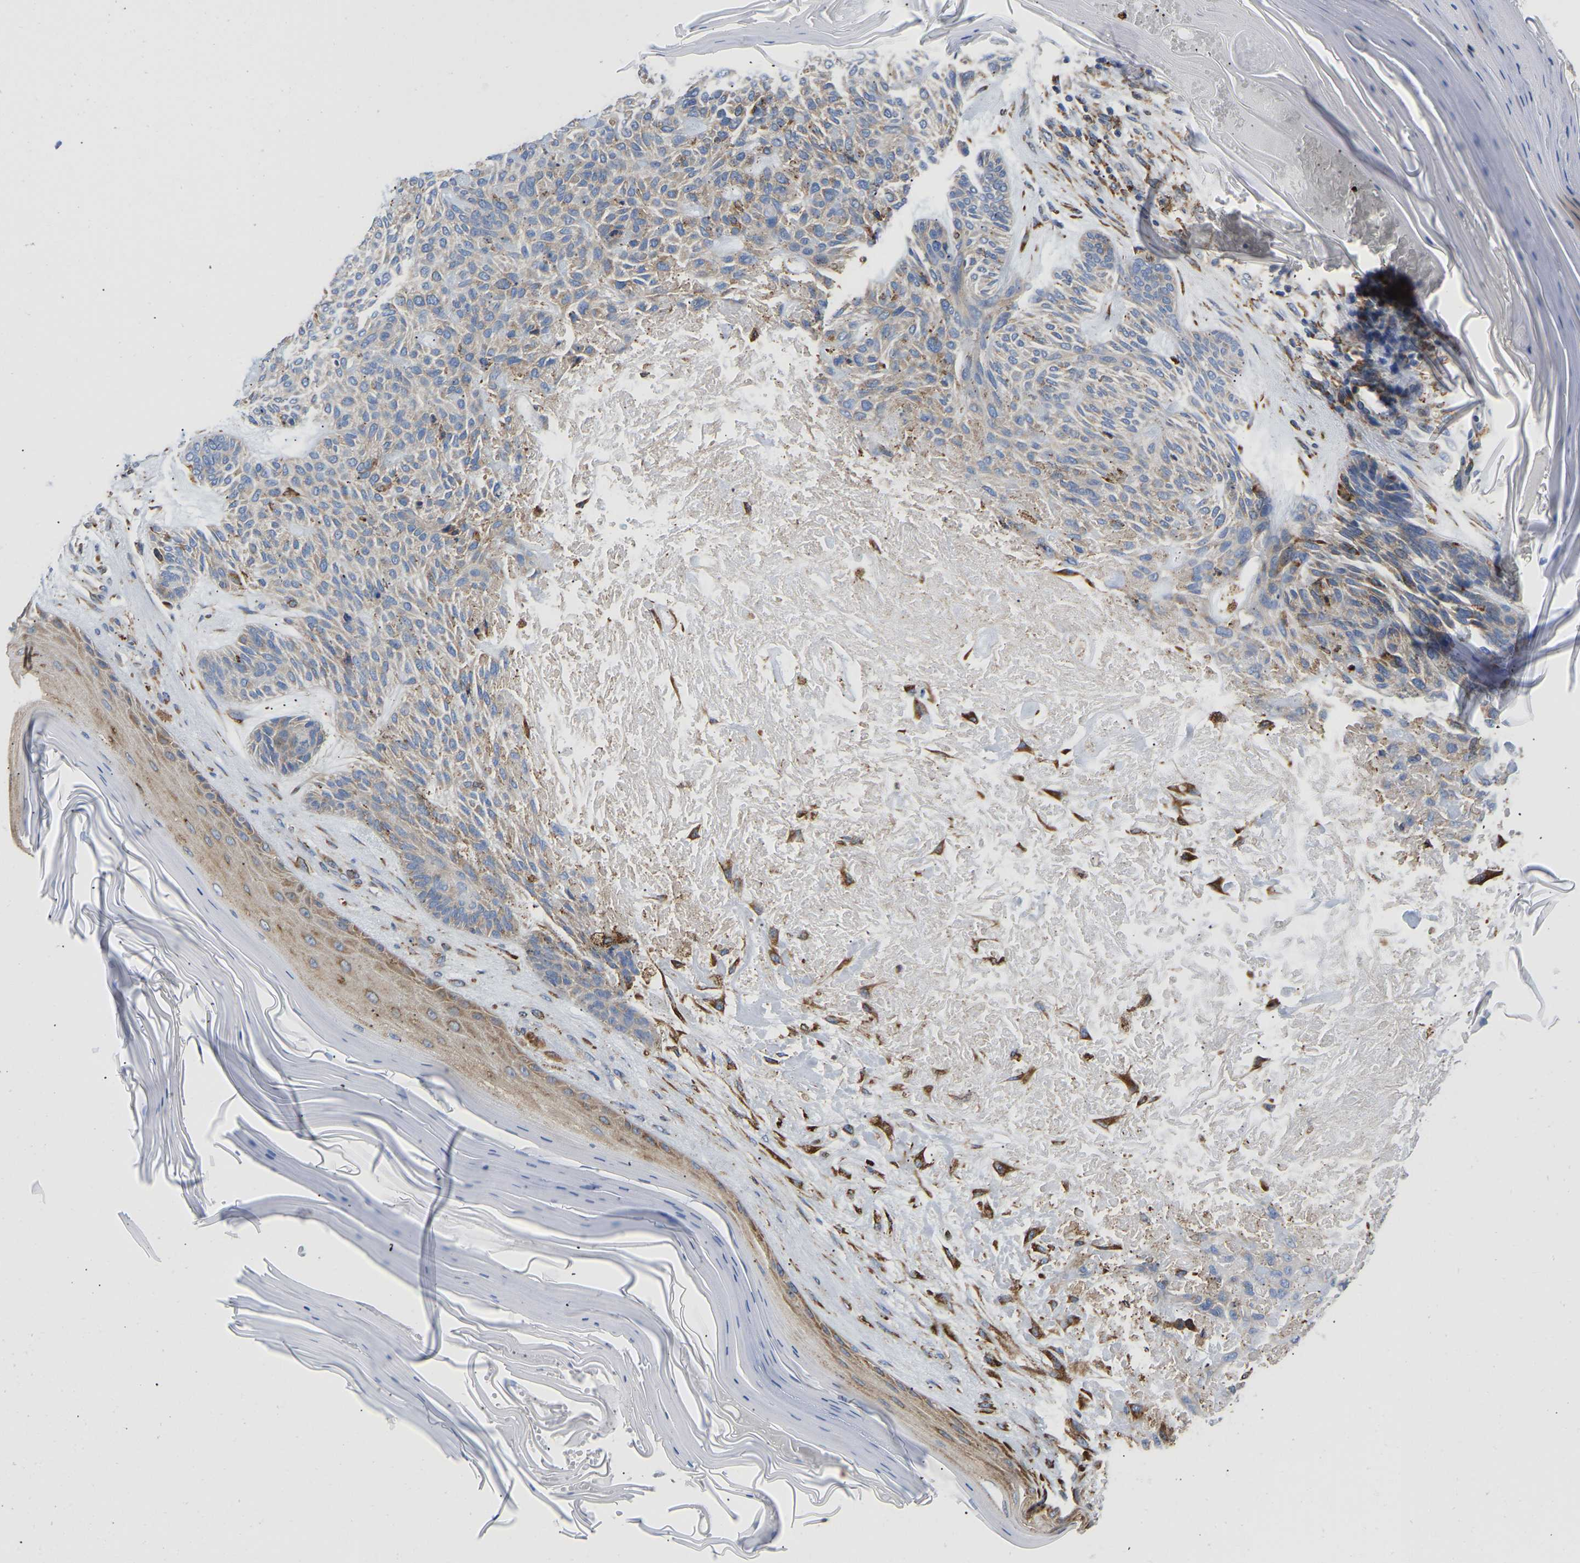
{"staining": {"intensity": "weak", "quantity": "<25%", "location": "cytoplasmic/membranous"}, "tissue": "skin cancer", "cell_type": "Tumor cells", "image_type": "cancer", "snomed": [{"axis": "morphology", "description": "Basal cell carcinoma"}, {"axis": "topography", "description": "Skin"}], "caption": "Histopathology image shows no significant protein expression in tumor cells of skin basal cell carcinoma.", "gene": "P4HB", "patient": {"sex": "male", "age": 55}}